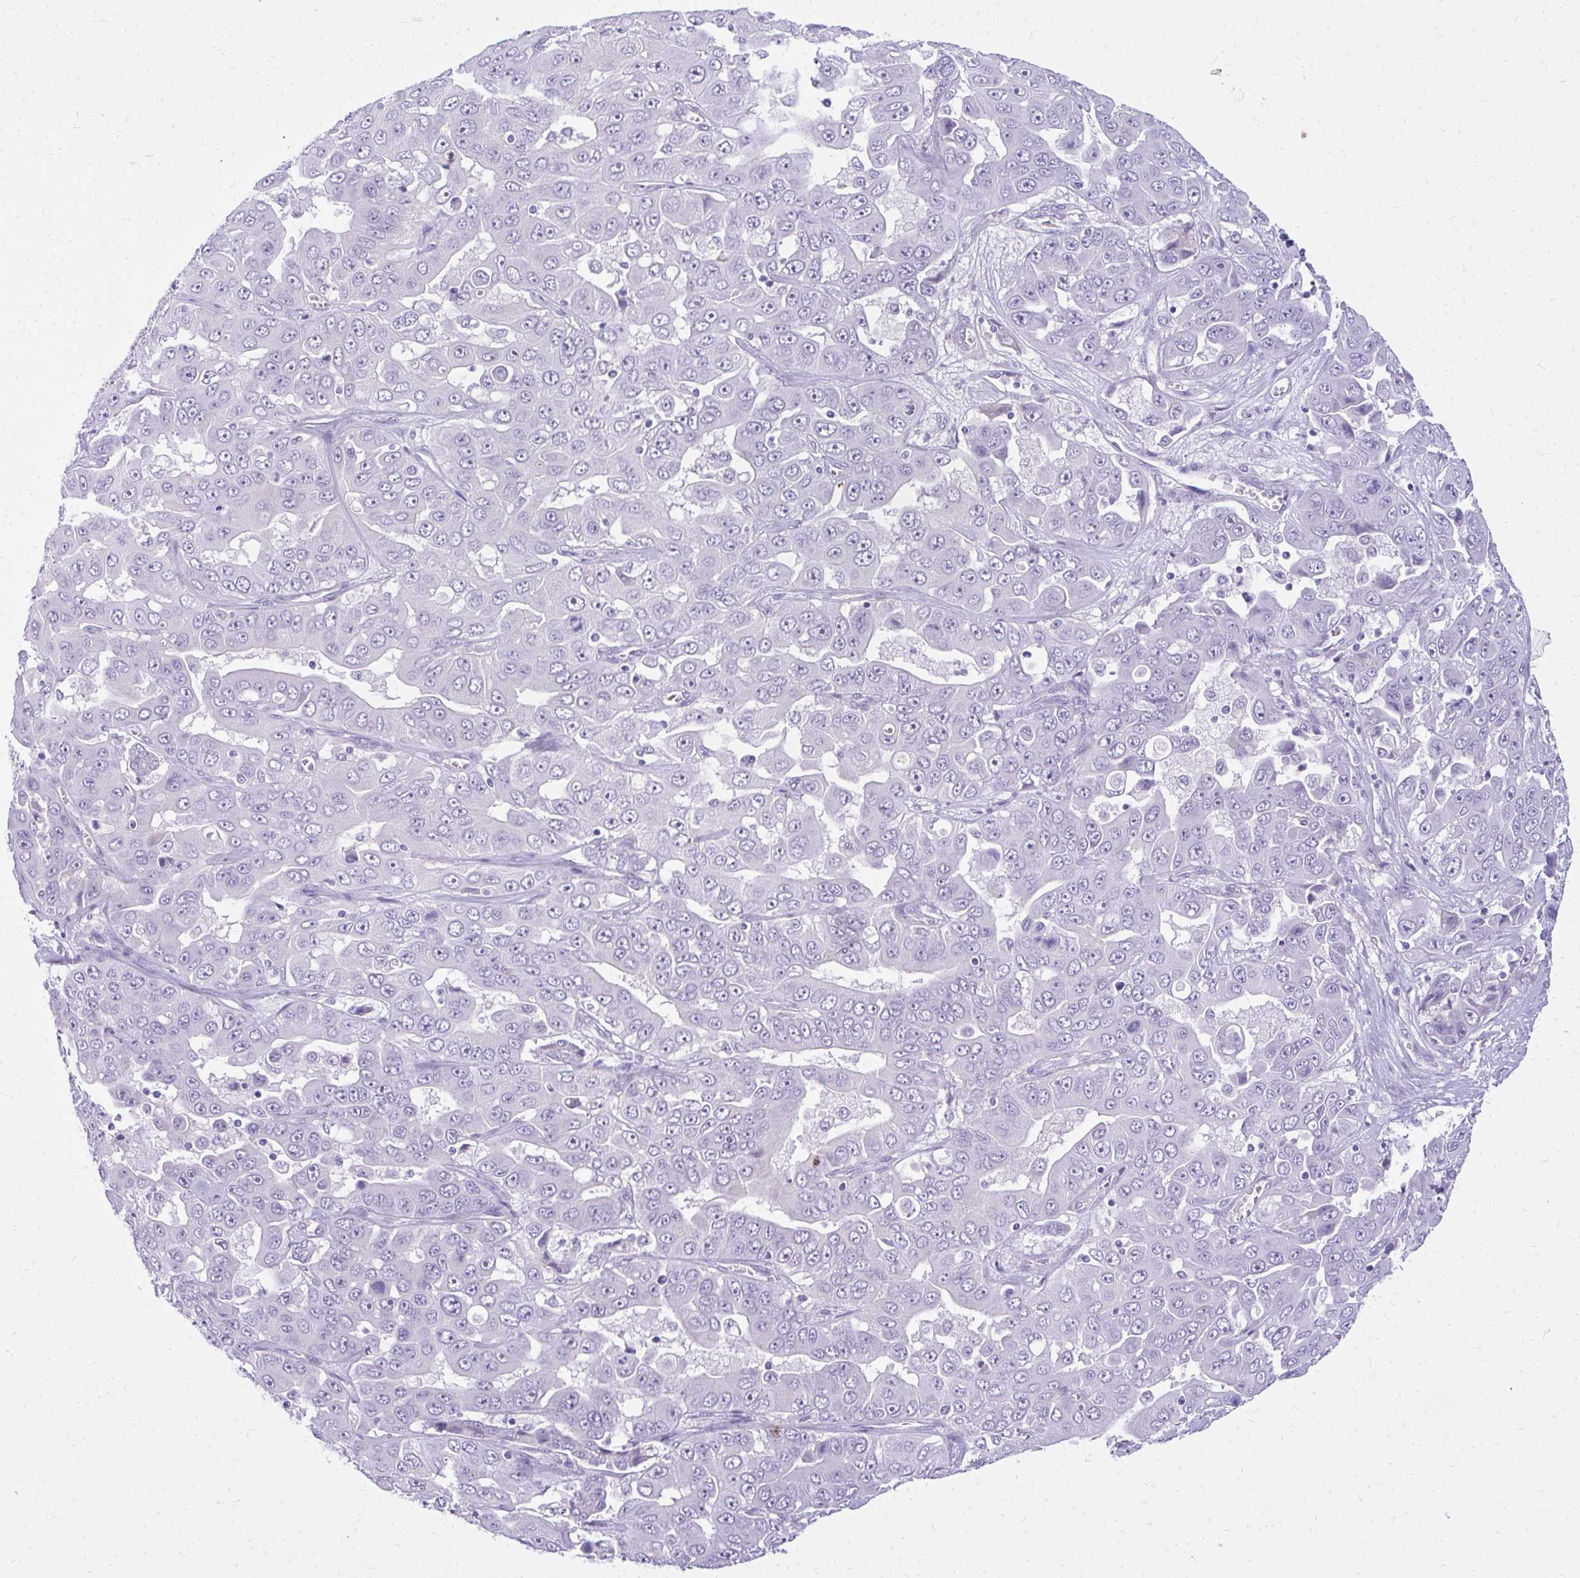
{"staining": {"intensity": "negative", "quantity": "none", "location": "none"}, "tissue": "liver cancer", "cell_type": "Tumor cells", "image_type": "cancer", "snomed": [{"axis": "morphology", "description": "Cholangiocarcinoma"}, {"axis": "topography", "description": "Liver"}], "caption": "Tumor cells are negative for brown protein staining in cholangiocarcinoma (liver).", "gene": "PRAP1", "patient": {"sex": "female", "age": 52}}